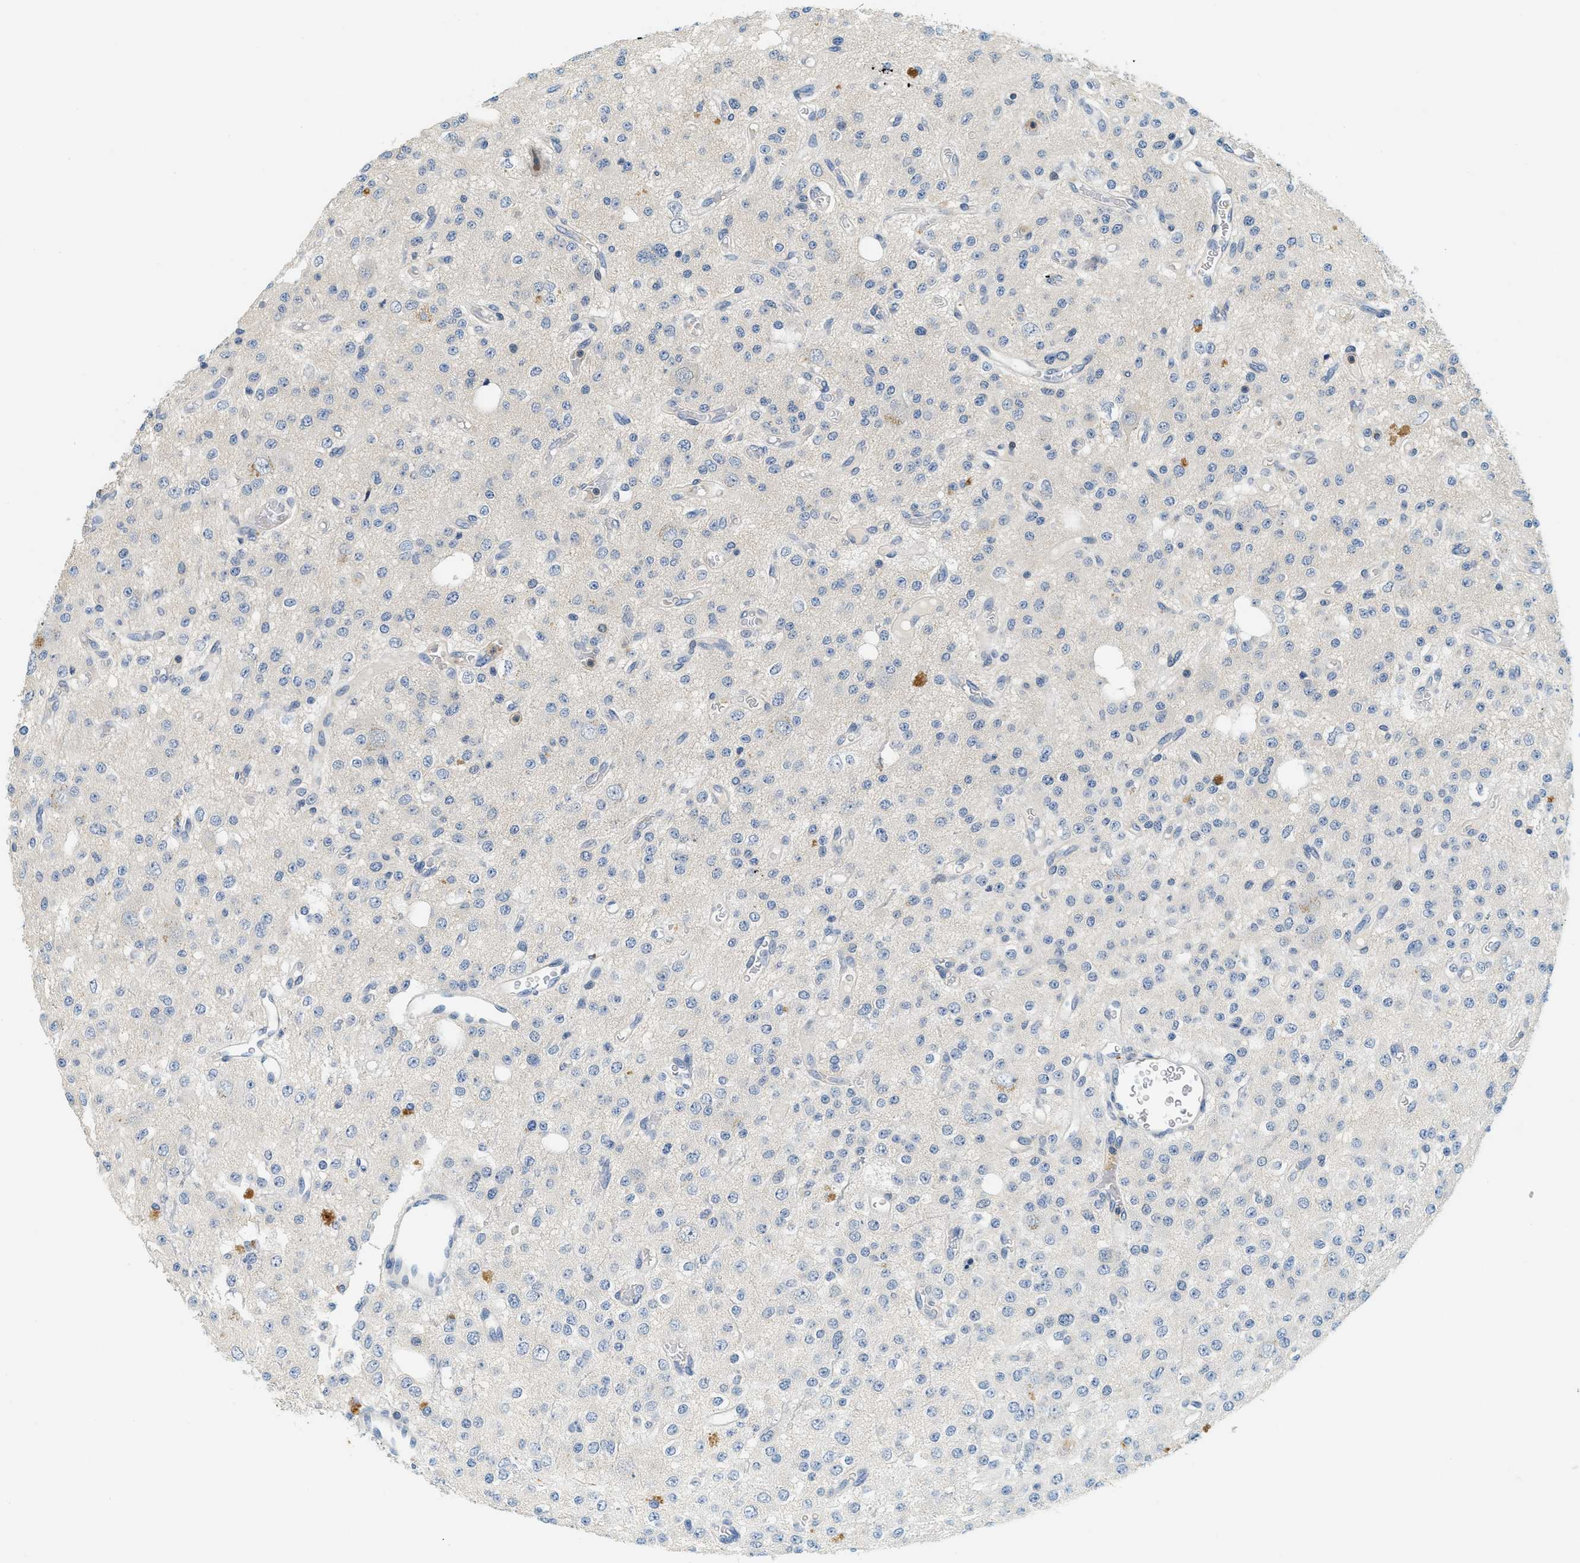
{"staining": {"intensity": "negative", "quantity": "none", "location": "none"}, "tissue": "glioma", "cell_type": "Tumor cells", "image_type": "cancer", "snomed": [{"axis": "morphology", "description": "Glioma, malignant, Low grade"}, {"axis": "topography", "description": "Brain"}], "caption": "The image exhibits no staining of tumor cells in malignant glioma (low-grade).", "gene": "RASGRP2", "patient": {"sex": "male", "age": 38}}